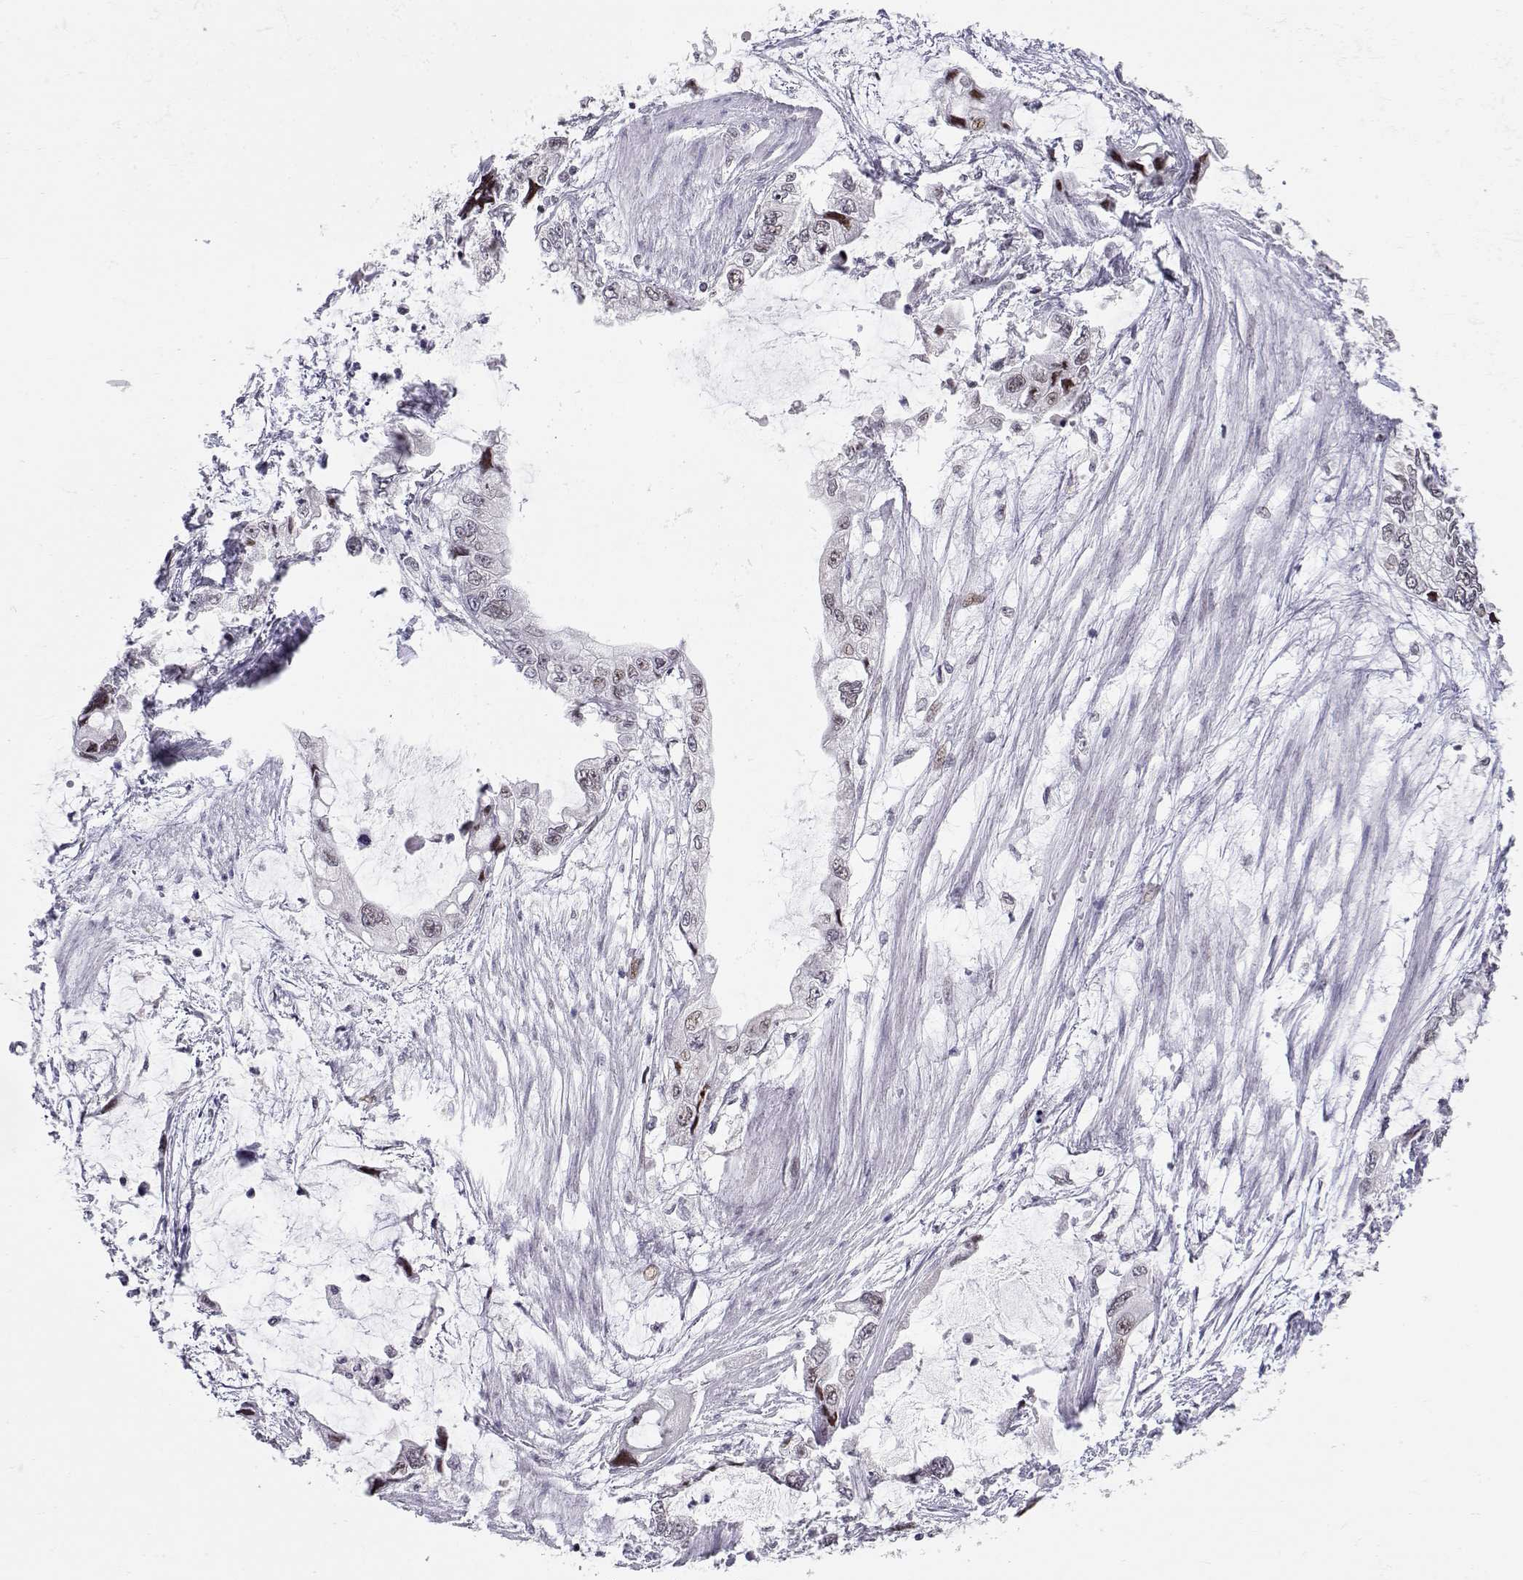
{"staining": {"intensity": "weak", "quantity": "<25%", "location": "nuclear"}, "tissue": "stomach cancer", "cell_type": "Tumor cells", "image_type": "cancer", "snomed": [{"axis": "morphology", "description": "Adenocarcinoma, NOS"}, {"axis": "topography", "description": "Pancreas"}, {"axis": "topography", "description": "Stomach, upper"}, {"axis": "topography", "description": "Stomach"}], "caption": "Protein analysis of stomach adenocarcinoma demonstrates no significant expression in tumor cells. (DAB (3,3'-diaminobenzidine) immunohistochemistry (IHC), high magnification).", "gene": "SIX6", "patient": {"sex": "male", "age": 77}}